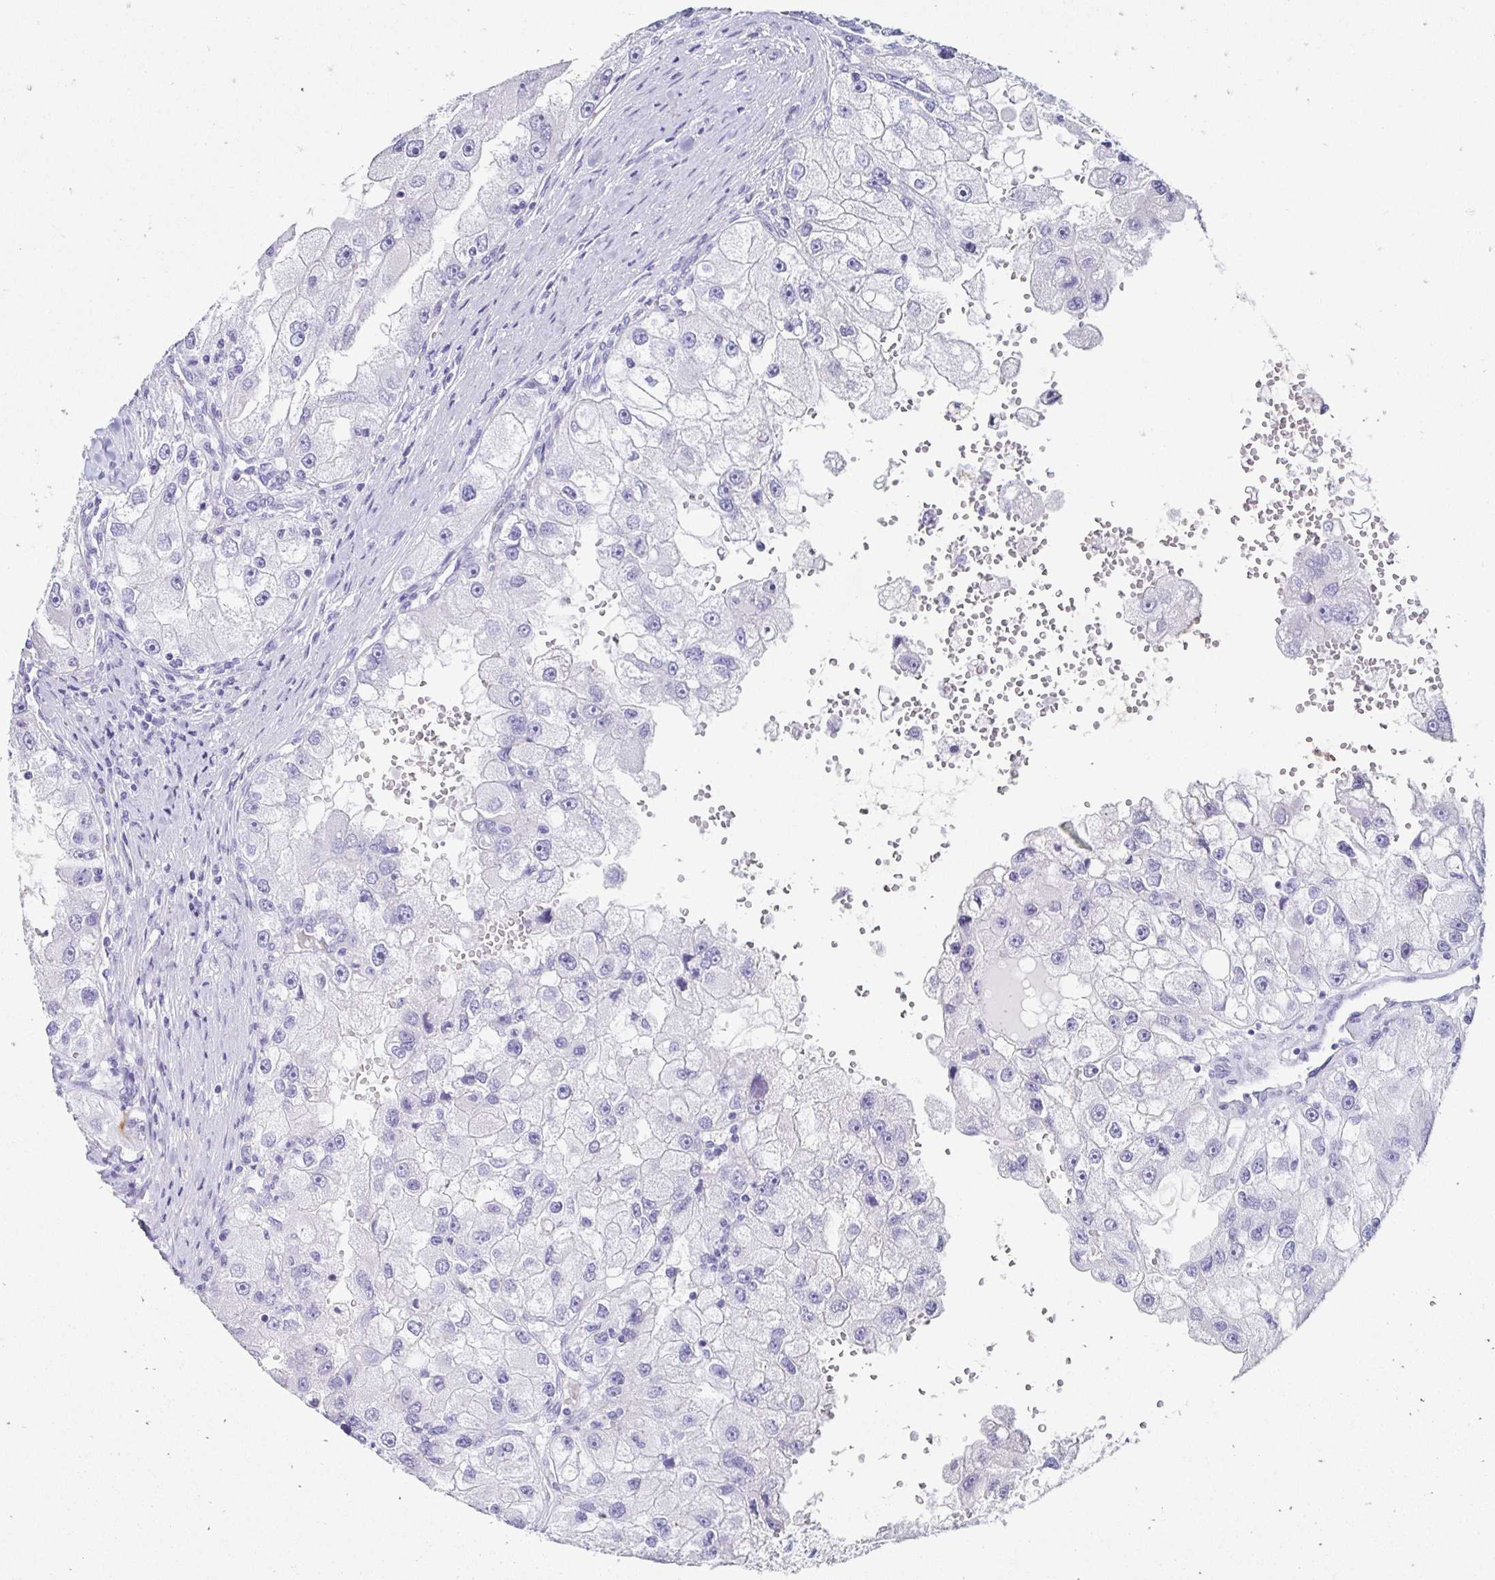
{"staining": {"intensity": "negative", "quantity": "none", "location": "none"}, "tissue": "renal cancer", "cell_type": "Tumor cells", "image_type": "cancer", "snomed": [{"axis": "morphology", "description": "Adenocarcinoma, NOS"}, {"axis": "topography", "description": "Kidney"}], "caption": "Tumor cells are negative for protein expression in human adenocarcinoma (renal).", "gene": "TMEM54", "patient": {"sex": "male", "age": 63}}